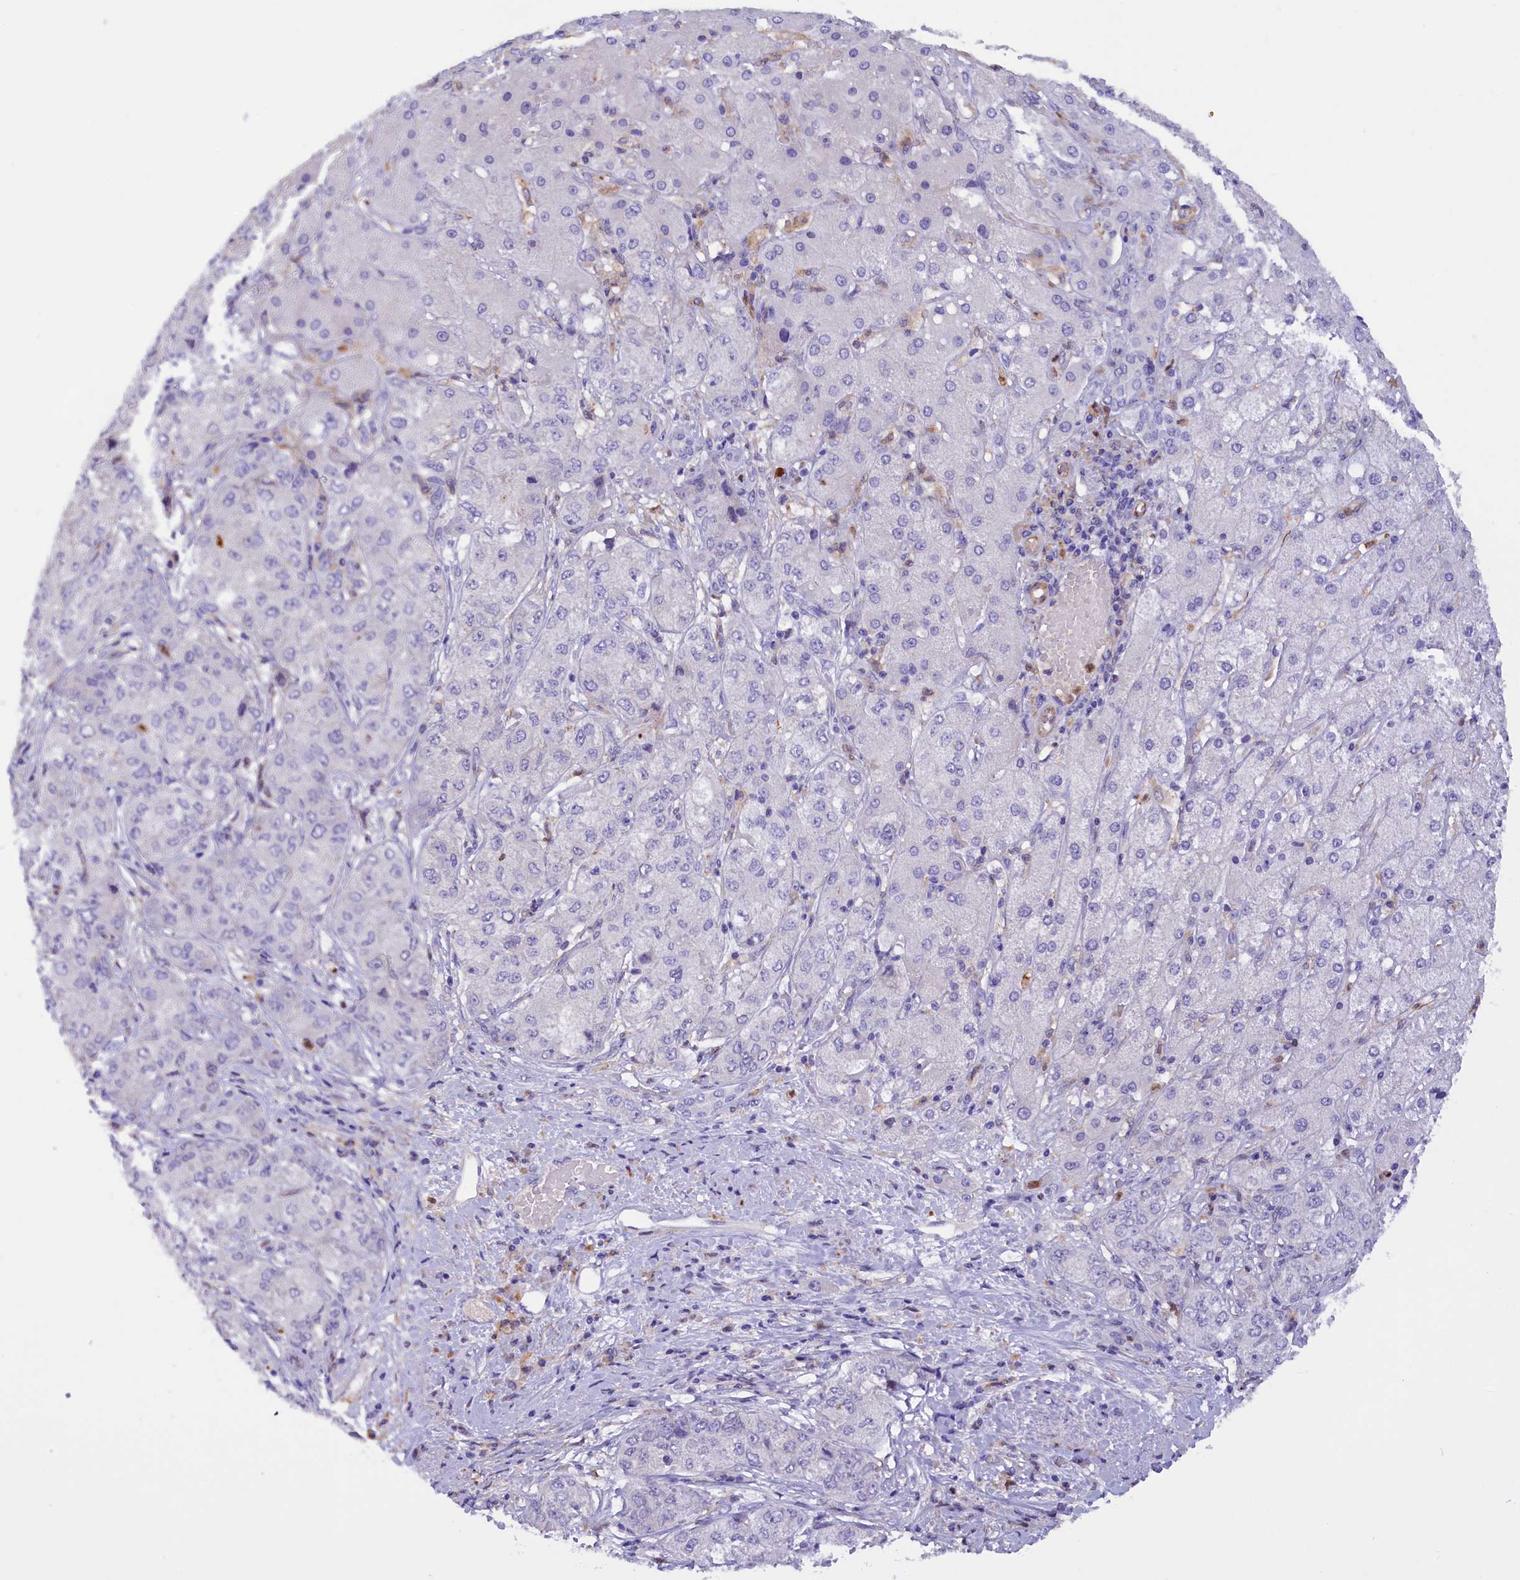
{"staining": {"intensity": "negative", "quantity": "none", "location": "none"}, "tissue": "liver cancer", "cell_type": "Tumor cells", "image_type": "cancer", "snomed": [{"axis": "morphology", "description": "Carcinoma, Hepatocellular, NOS"}, {"axis": "topography", "description": "Liver"}], "caption": "Tumor cells show no significant protein staining in liver cancer. The staining was performed using DAB to visualize the protein expression in brown, while the nuclei were stained in blue with hematoxylin (Magnification: 20x).", "gene": "FAM149B1", "patient": {"sex": "male", "age": 80}}